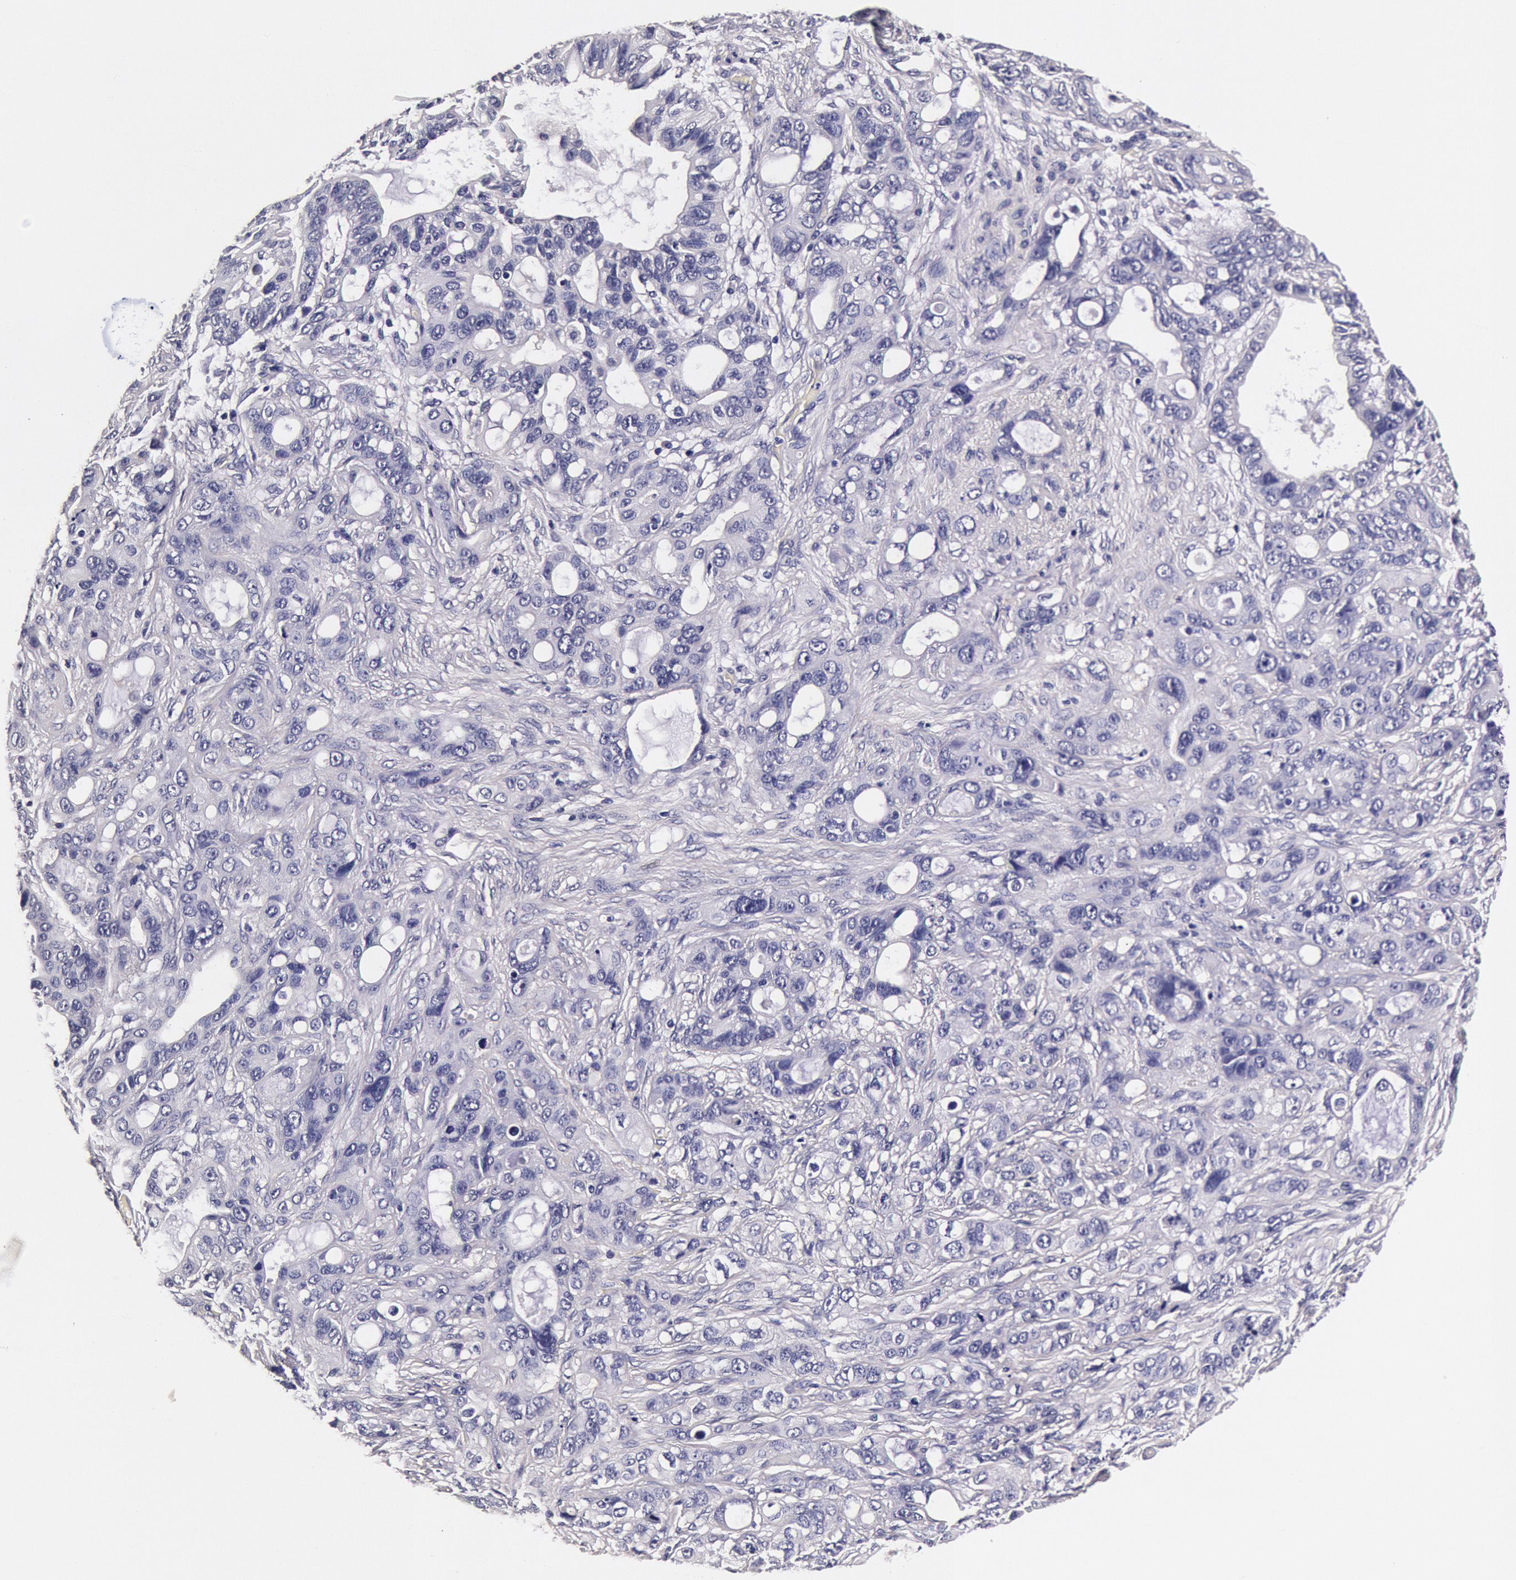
{"staining": {"intensity": "negative", "quantity": "none", "location": "none"}, "tissue": "stomach cancer", "cell_type": "Tumor cells", "image_type": "cancer", "snomed": [{"axis": "morphology", "description": "Adenocarcinoma, NOS"}, {"axis": "topography", "description": "Stomach, upper"}], "caption": "Immunohistochemistry photomicrograph of neoplastic tissue: human stomach cancer (adenocarcinoma) stained with DAB exhibits no significant protein positivity in tumor cells.", "gene": "CCDC22", "patient": {"sex": "male", "age": 47}}